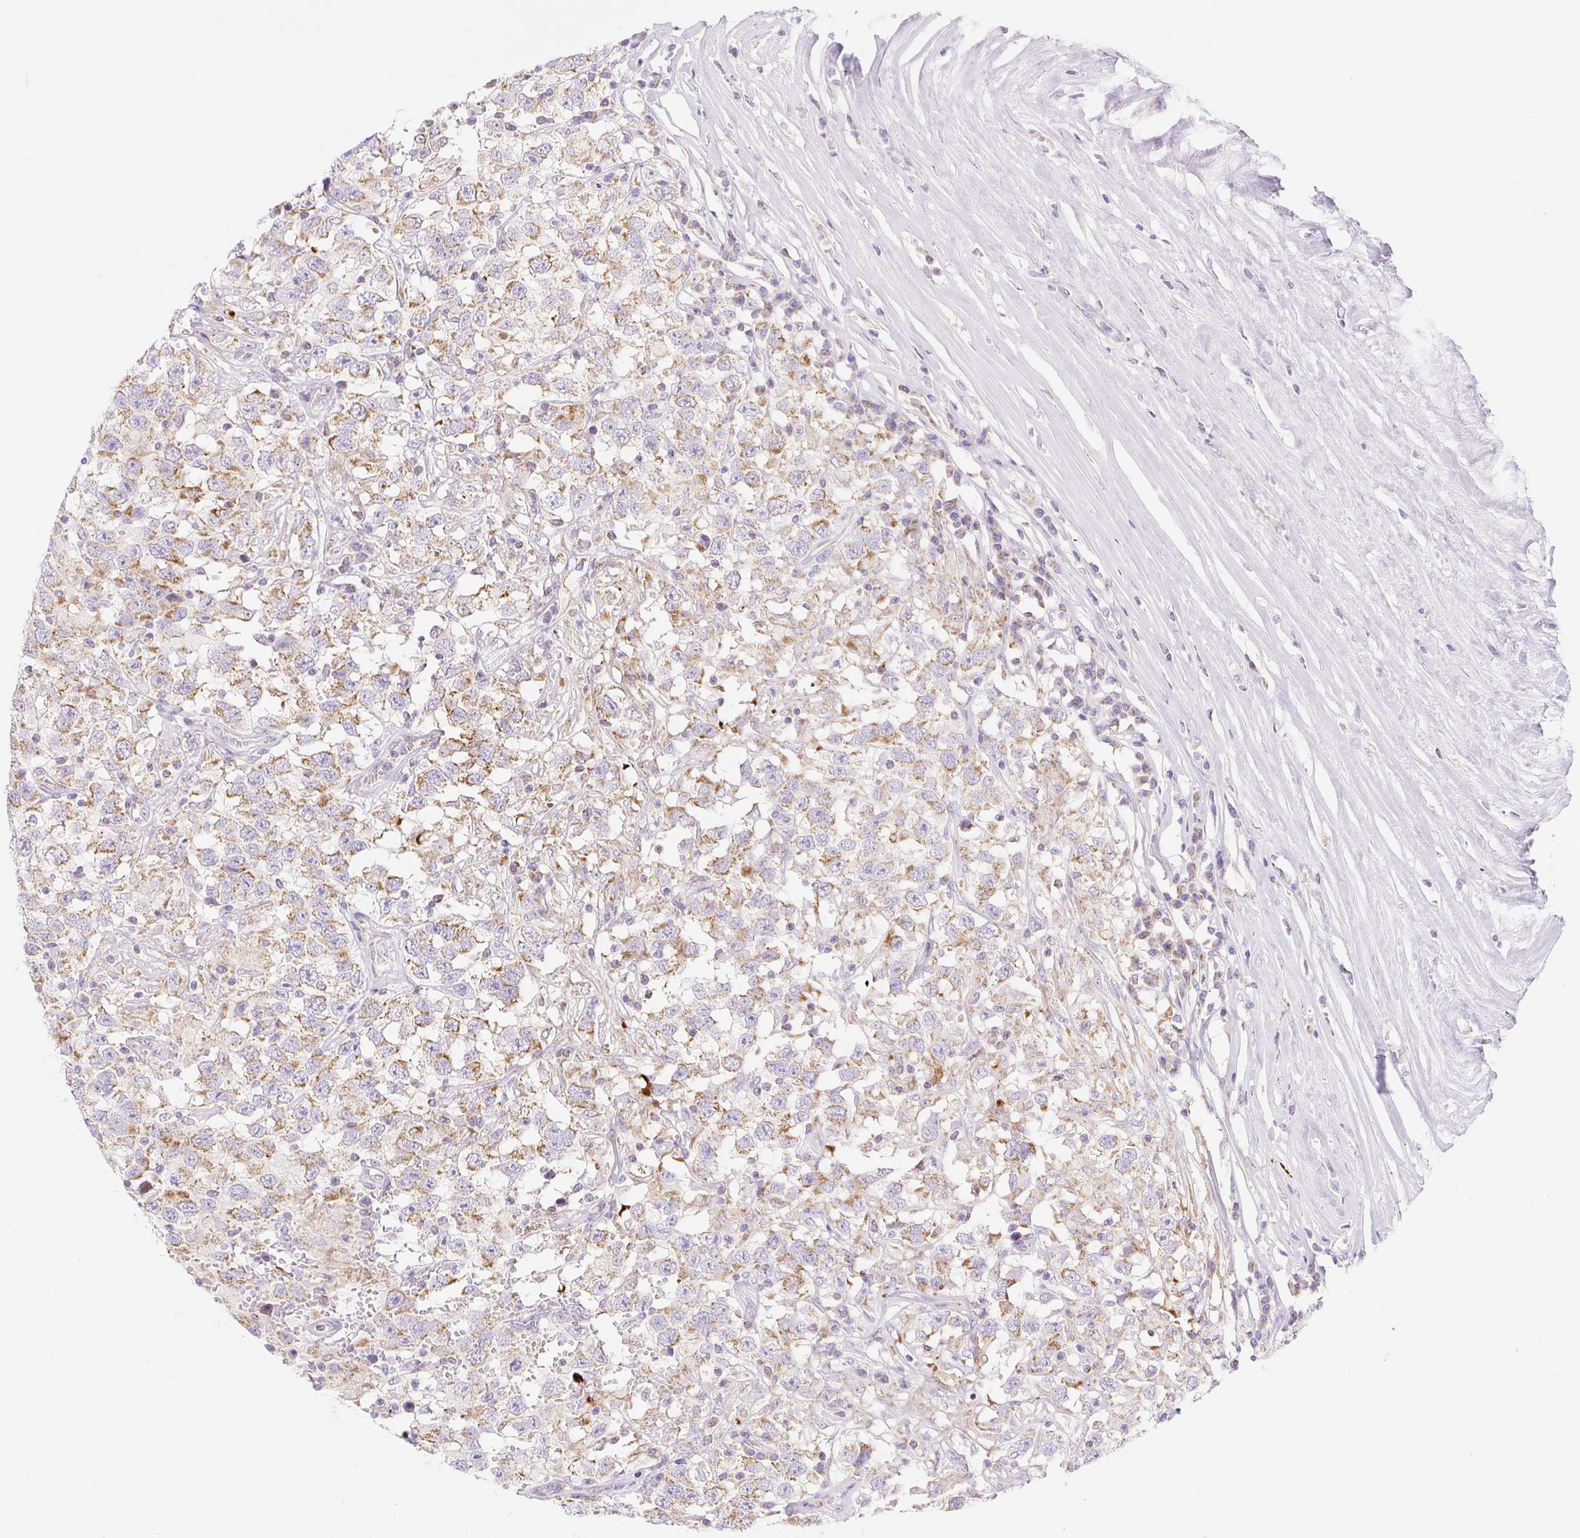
{"staining": {"intensity": "moderate", "quantity": ">75%", "location": "cytoplasmic/membranous"}, "tissue": "testis cancer", "cell_type": "Tumor cells", "image_type": "cancer", "snomed": [{"axis": "morphology", "description": "Seminoma, NOS"}, {"axis": "topography", "description": "Testis"}], "caption": "DAB (3,3'-diaminobenzidine) immunohistochemical staining of human testis cancer reveals moderate cytoplasmic/membranous protein expression in about >75% of tumor cells. (IHC, brightfield microscopy, high magnification).", "gene": "FOCAD", "patient": {"sex": "male", "age": 41}}